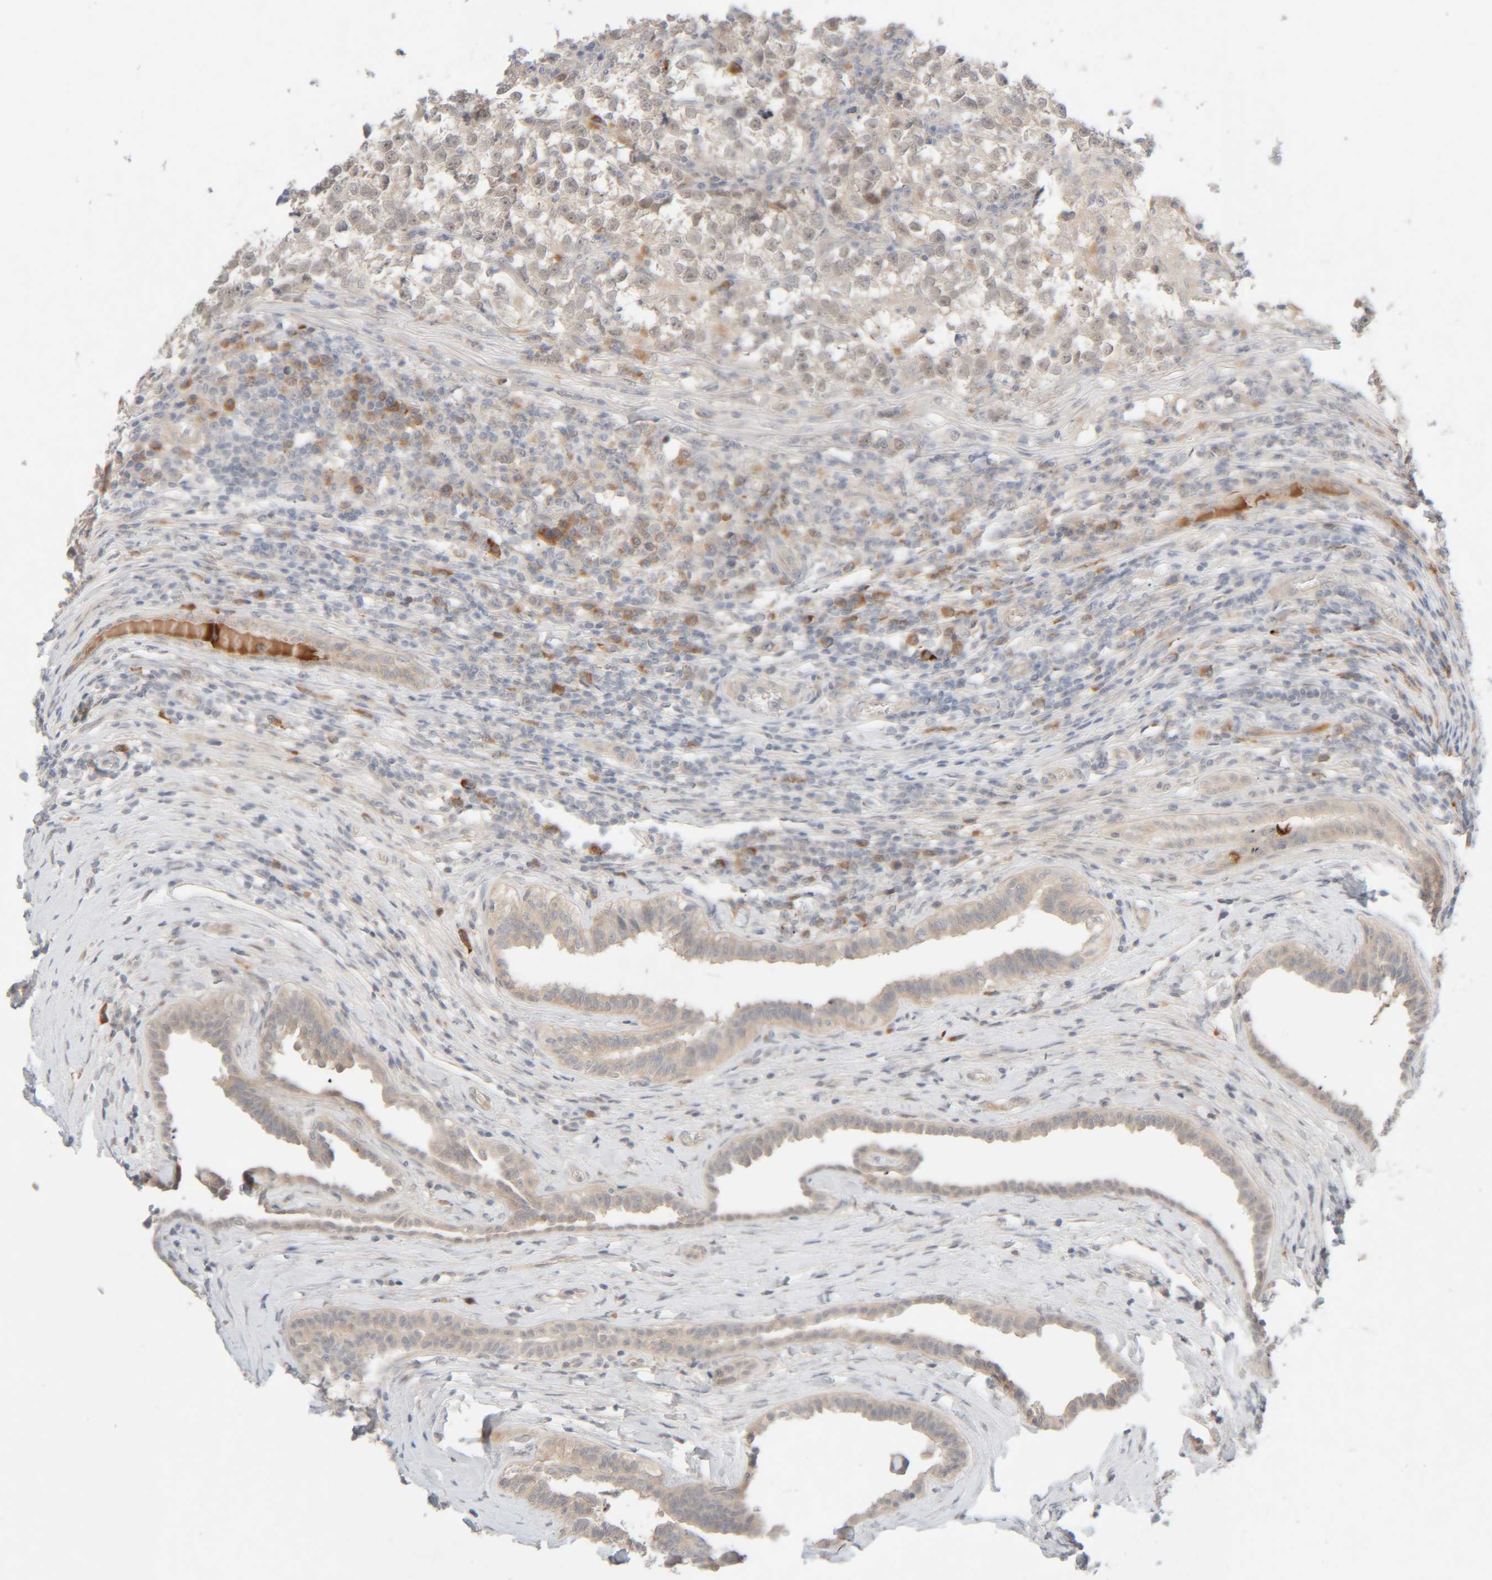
{"staining": {"intensity": "negative", "quantity": "none", "location": "none"}, "tissue": "testis cancer", "cell_type": "Tumor cells", "image_type": "cancer", "snomed": [{"axis": "morphology", "description": "Normal tissue, NOS"}, {"axis": "morphology", "description": "Seminoma, NOS"}, {"axis": "topography", "description": "Testis"}], "caption": "The photomicrograph shows no significant positivity in tumor cells of seminoma (testis).", "gene": "CHKA", "patient": {"sex": "male", "age": 43}}